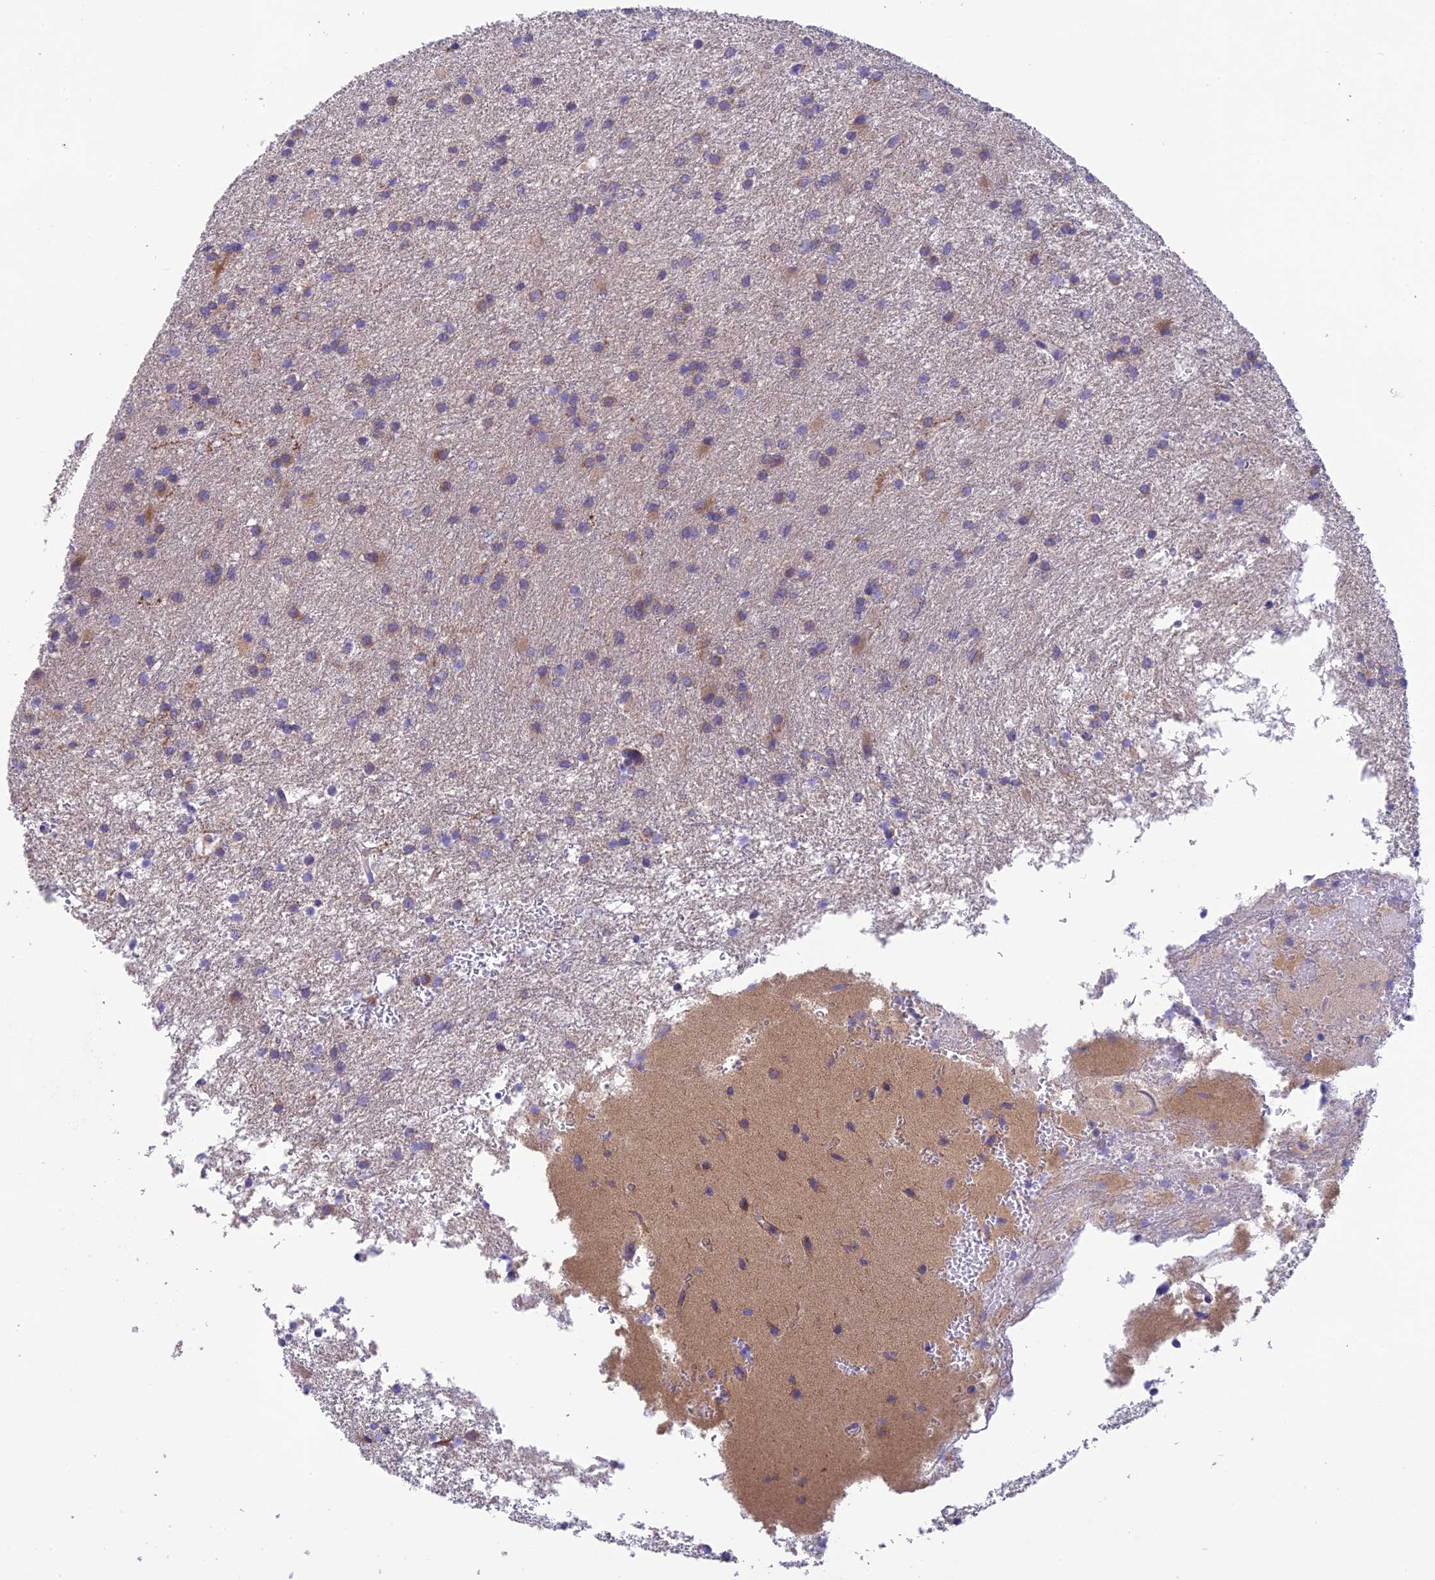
{"staining": {"intensity": "moderate", "quantity": "<25%", "location": "cytoplasmic/membranous"}, "tissue": "glioma", "cell_type": "Tumor cells", "image_type": "cancer", "snomed": [{"axis": "morphology", "description": "Glioma, malignant, High grade"}, {"axis": "topography", "description": "Brain"}], "caption": "Malignant glioma (high-grade) was stained to show a protein in brown. There is low levels of moderate cytoplasmic/membranous staining in approximately <25% of tumor cells.", "gene": "HSD17B2", "patient": {"sex": "female", "age": 50}}